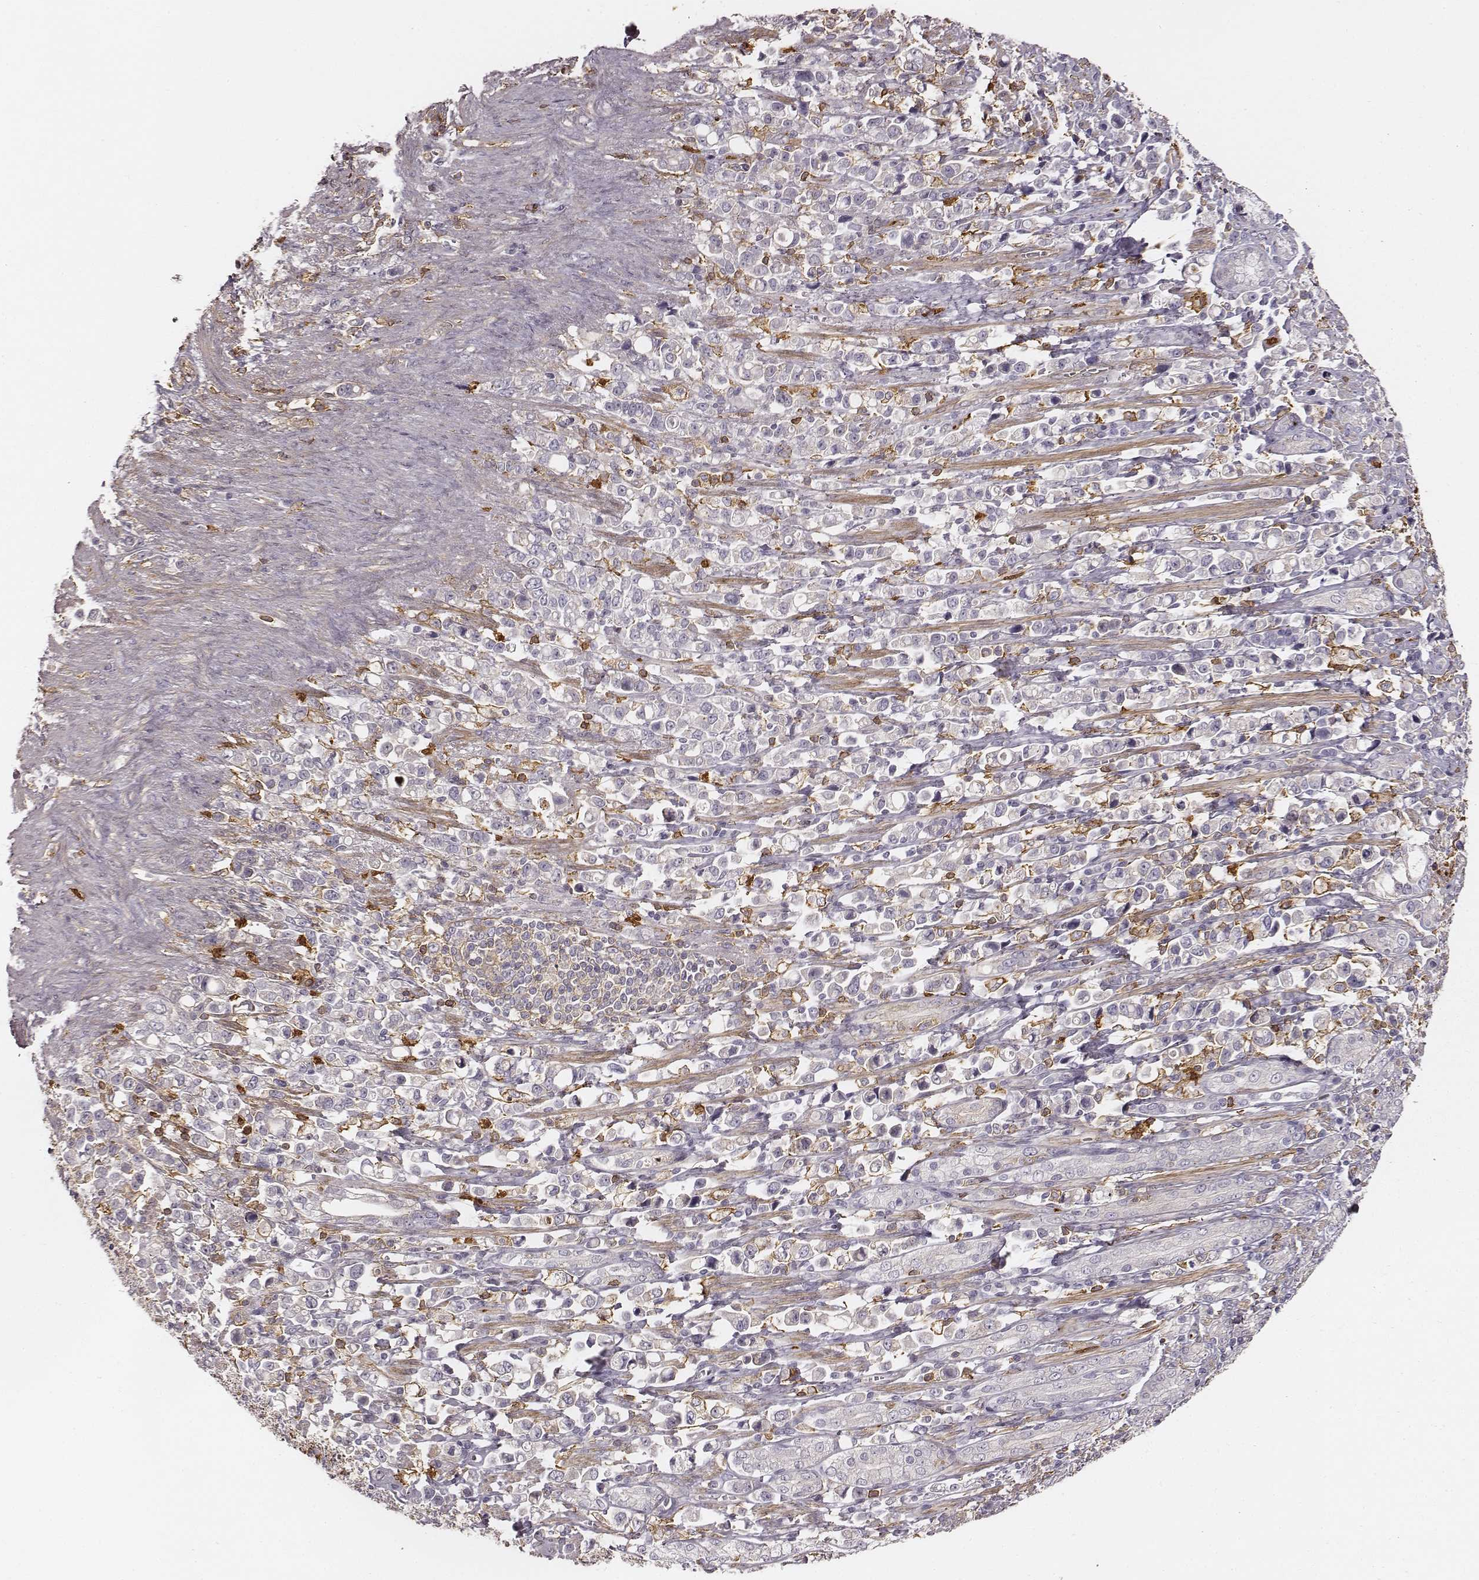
{"staining": {"intensity": "negative", "quantity": "none", "location": "none"}, "tissue": "stomach cancer", "cell_type": "Tumor cells", "image_type": "cancer", "snomed": [{"axis": "morphology", "description": "Adenocarcinoma, NOS"}, {"axis": "topography", "description": "Stomach"}], "caption": "Histopathology image shows no protein positivity in tumor cells of stomach adenocarcinoma tissue.", "gene": "ZYX", "patient": {"sex": "male", "age": 63}}